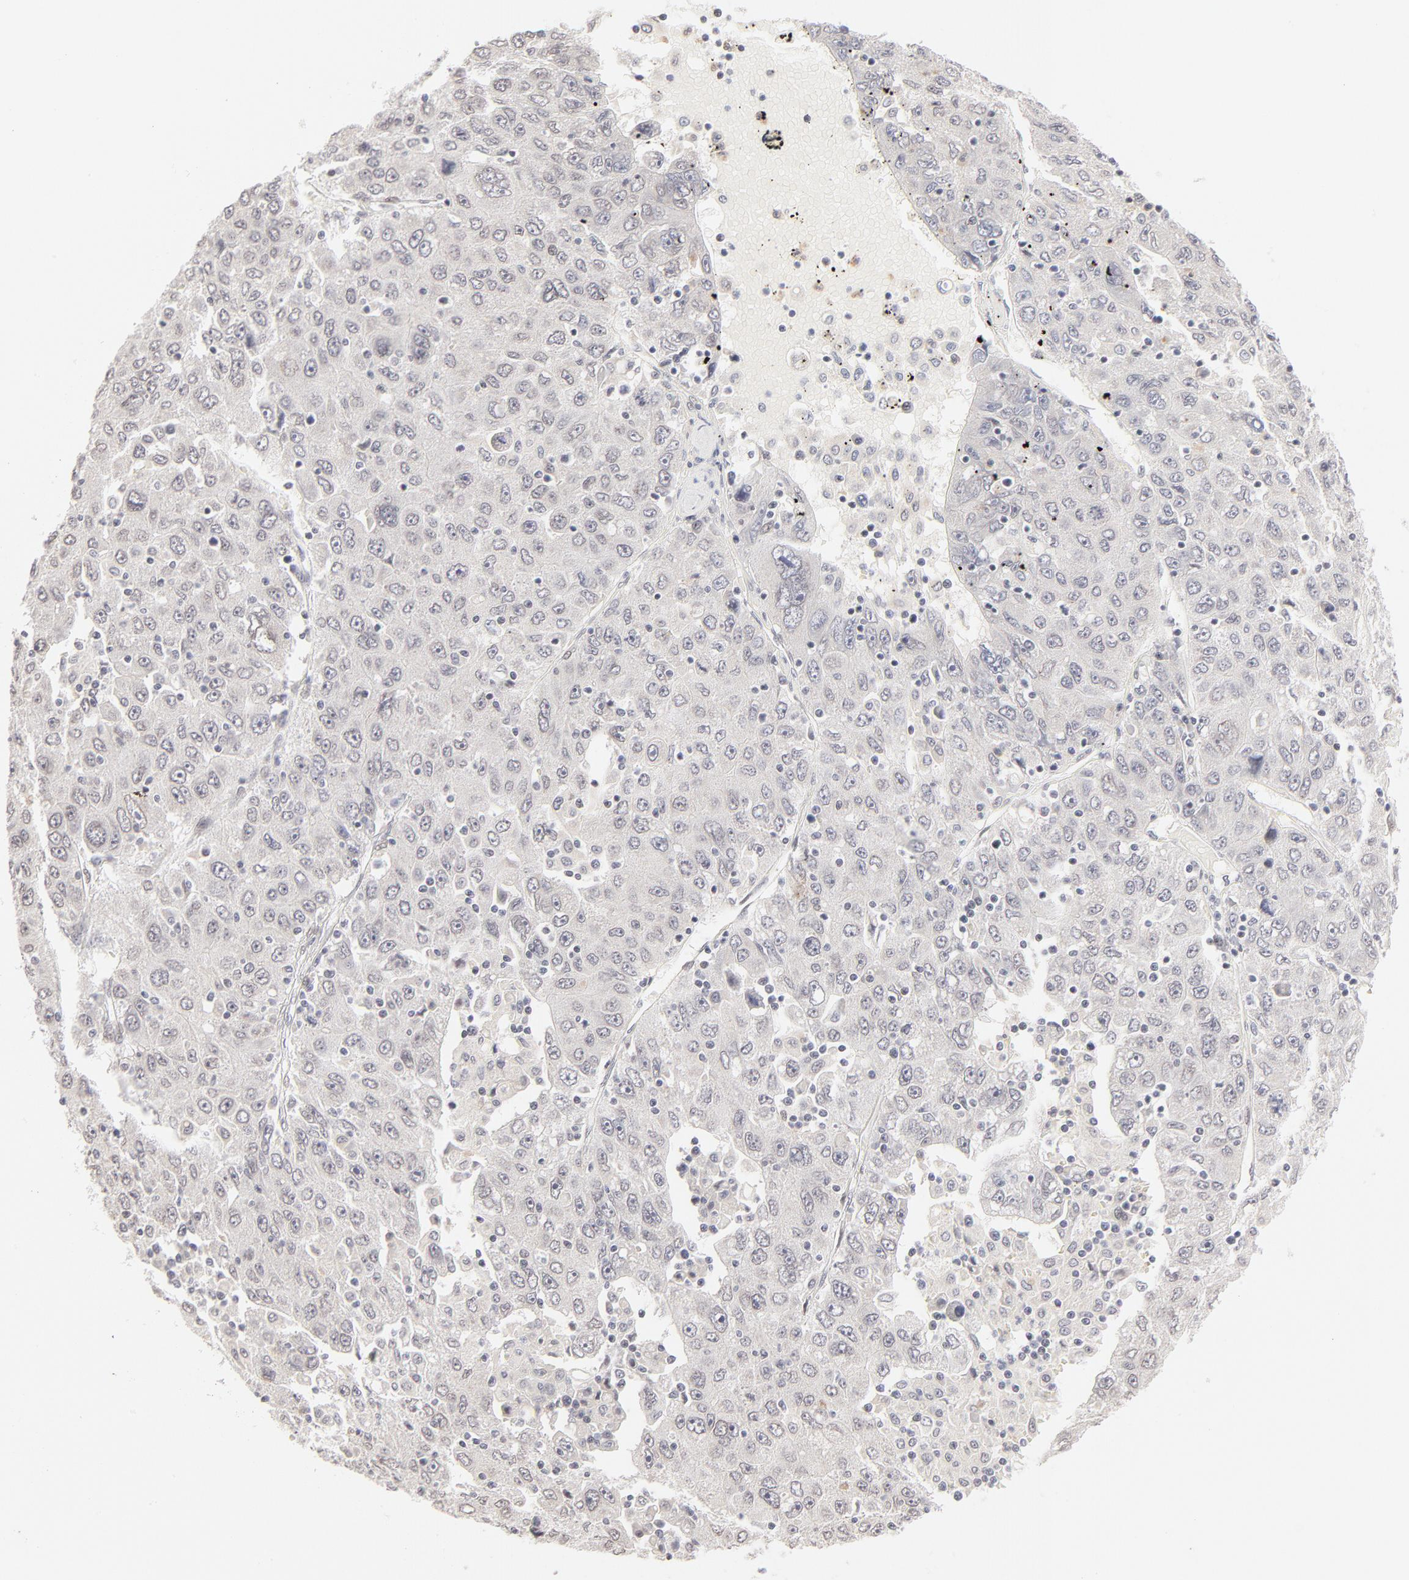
{"staining": {"intensity": "negative", "quantity": "none", "location": "none"}, "tissue": "liver cancer", "cell_type": "Tumor cells", "image_type": "cancer", "snomed": [{"axis": "morphology", "description": "Carcinoma, Hepatocellular, NOS"}, {"axis": "topography", "description": "Liver"}], "caption": "Immunohistochemistry (IHC) photomicrograph of neoplastic tissue: human liver hepatocellular carcinoma stained with DAB (3,3'-diaminobenzidine) exhibits no significant protein expression in tumor cells.", "gene": "PBX3", "patient": {"sex": "male", "age": 49}}